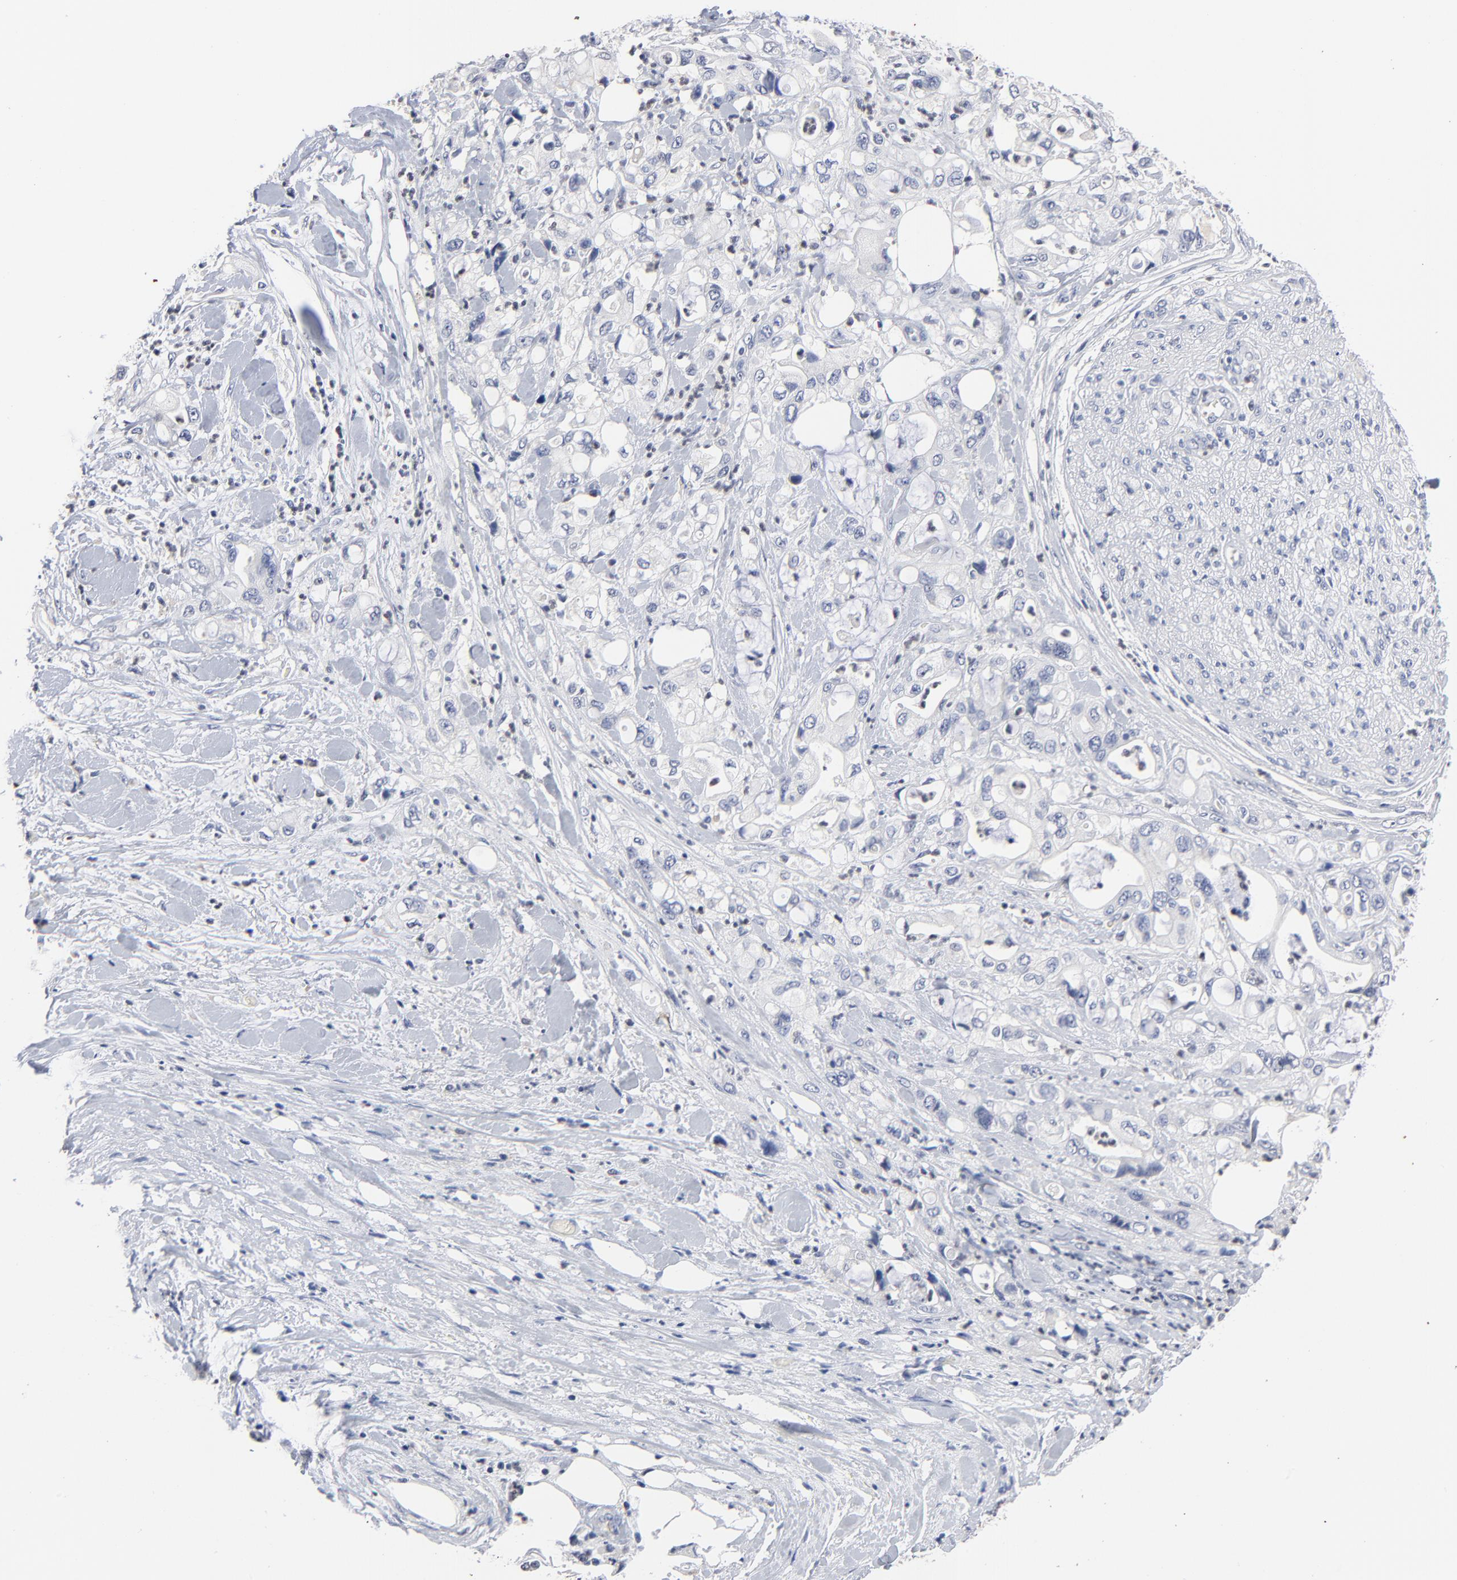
{"staining": {"intensity": "negative", "quantity": "none", "location": "none"}, "tissue": "pancreatic cancer", "cell_type": "Tumor cells", "image_type": "cancer", "snomed": [{"axis": "morphology", "description": "Adenocarcinoma, NOS"}, {"axis": "topography", "description": "Pancreas"}], "caption": "The immunohistochemistry histopathology image has no significant positivity in tumor cells of pancreatic adenocarcinoma tissue. The staining was performed using DAB (3,3'-diaminobenzidine) to visualize the protein expression in brown, while the nuclei were stained in blue with hematoxylin (Magnification: 20x).", "gene": "AADAC", "patient": {"sex": "male", "age": 70}}